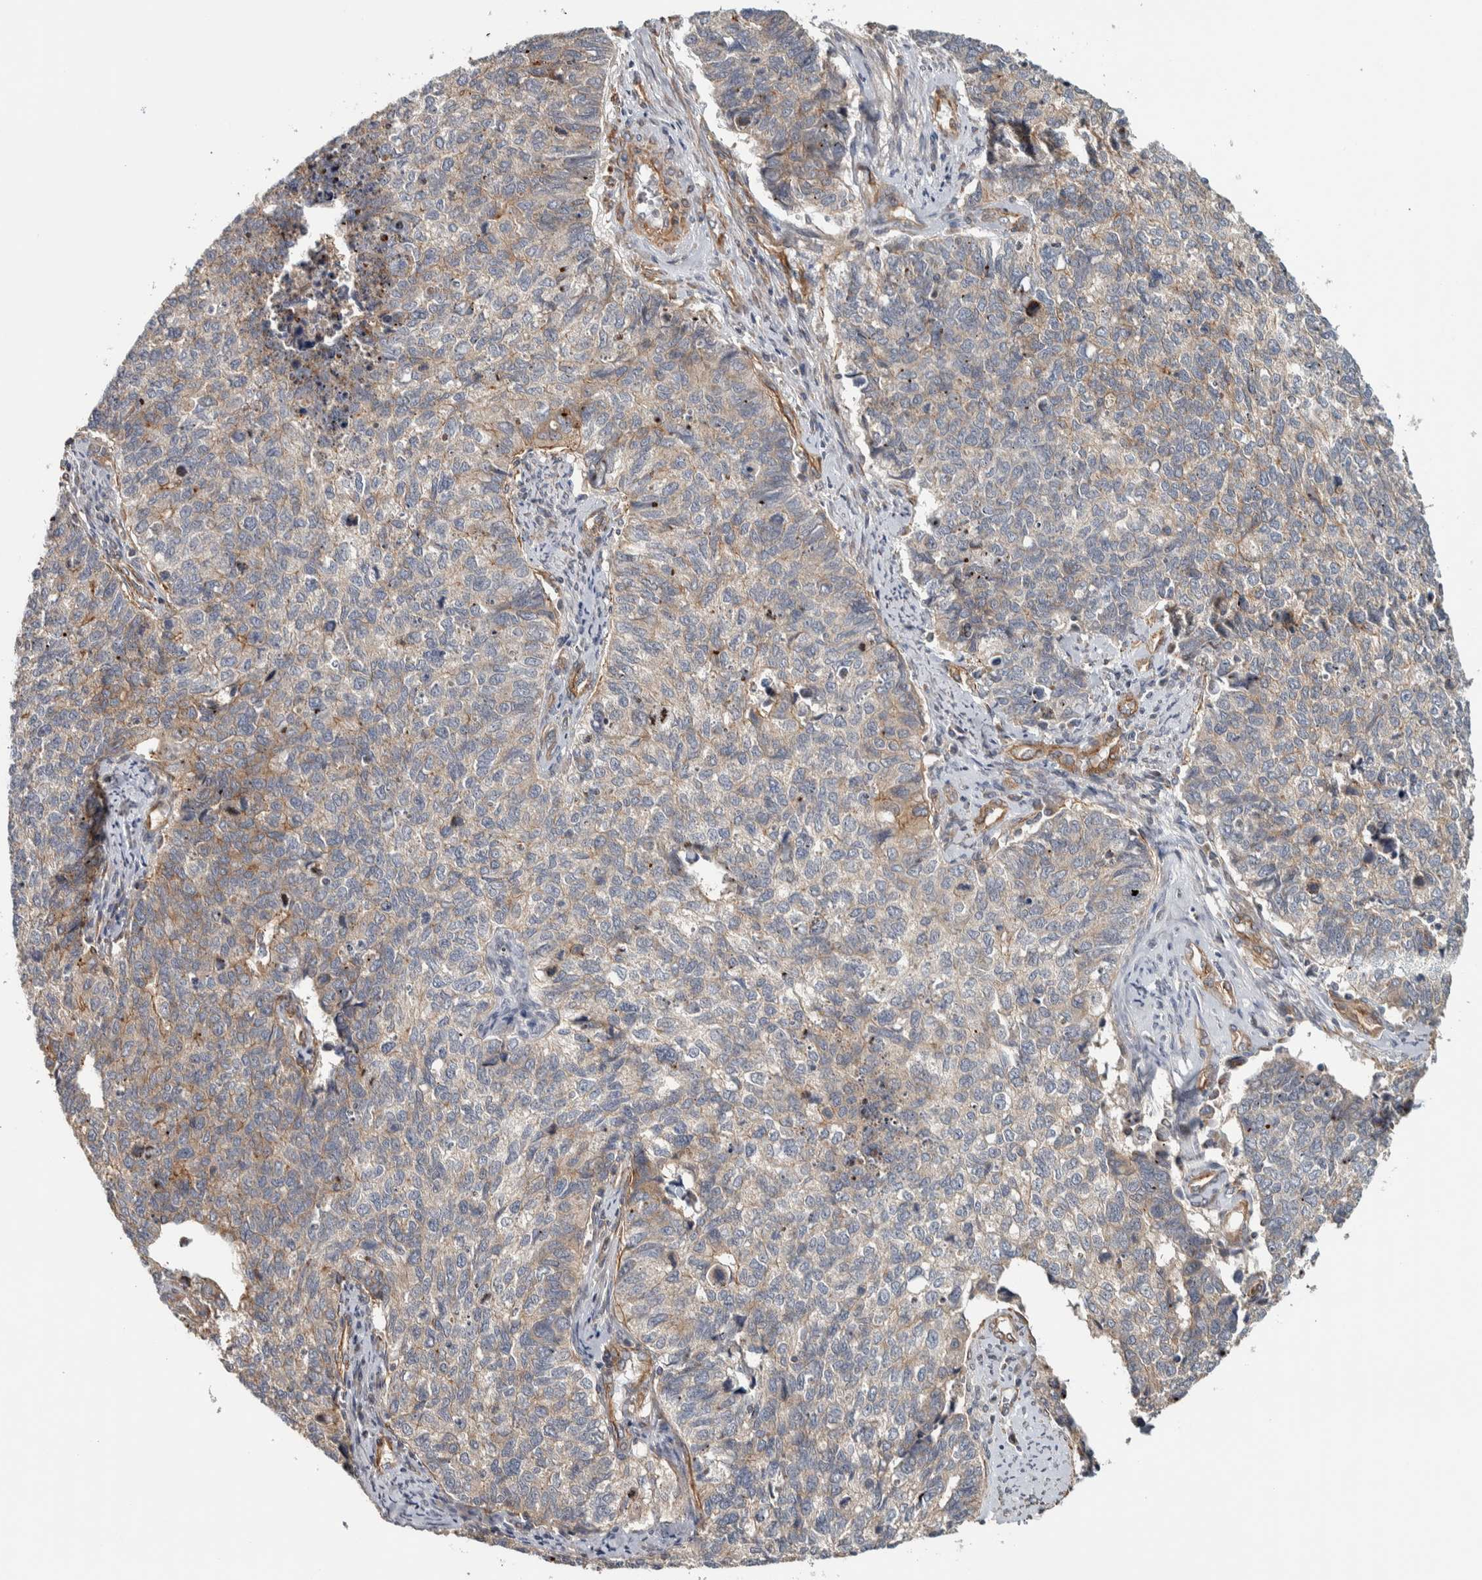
{"staining": {"intensity": "weak", "quantity": "<25%", "location": "cytoplasmic/membranous"}, "tissue": "cervical cancer", "cell_type": "Tumor cells", "image_type": "cancer", "snomed": [{"axis": "morphology", "description": "Squamous cell carcinoma, NOS"}, {"axis": "topography", "description": "Cervix"}], "caption": "Cervical cancer stained for a protein using immunohistochemistry exhibits no staining tumor cells.", "gene": "TBC1D31", "patient": {"sex": "female", "age": 63}}